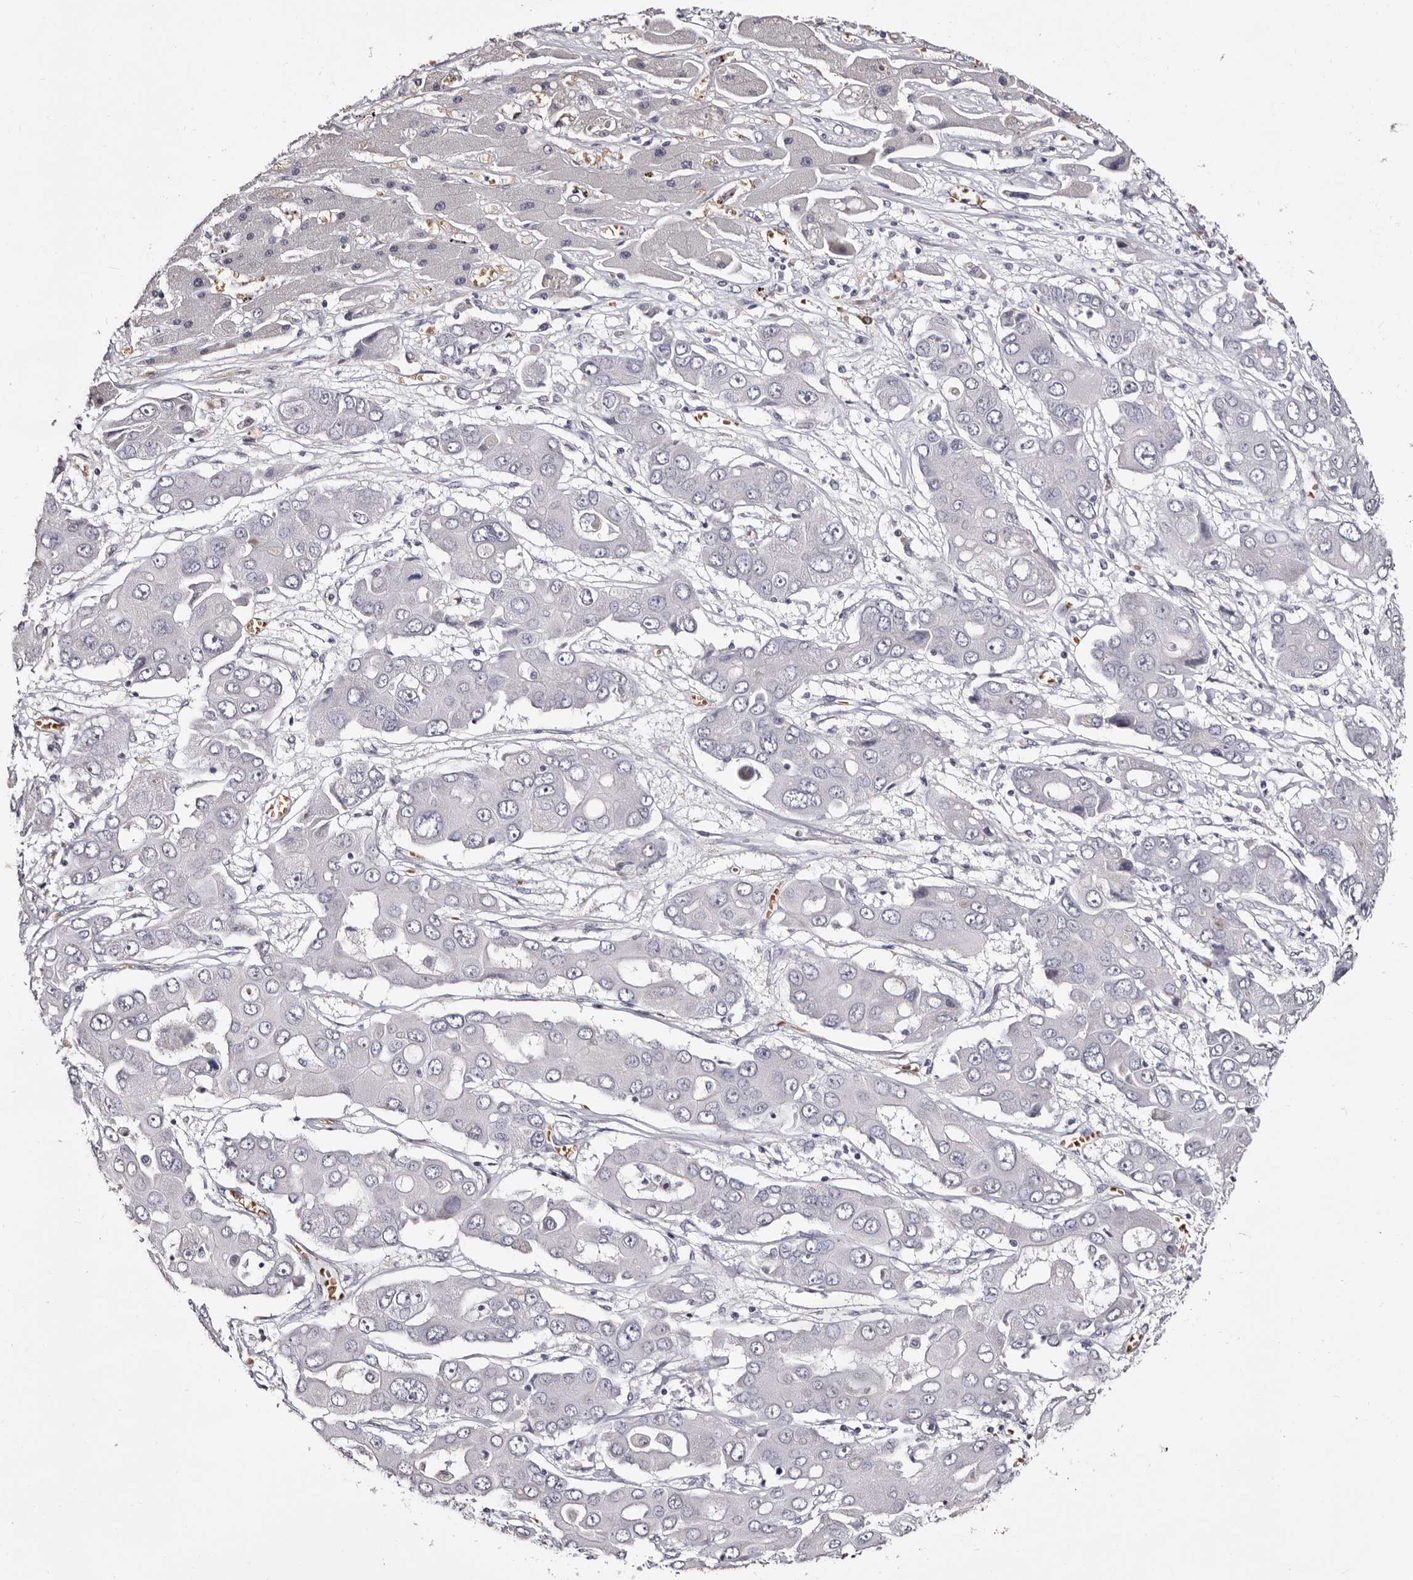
{"staining": {"intensity": "negative", "quantity": "none", "location": "none"}, "tissue": "liver cancer", "cell_type": "Tumor cells", "image_type": "cancer", "snomed": [{"axis": "morphology", "description": "Cholangiocarcinoma"}, {"axis": "topography", "description": "Liver"}], "caption": "The immunohistochemistry (IHC) histopathology image has no significant expression in tumor cells of liver cancer (cholangiocarcinoma) tissue.", "gene": "BPGM", "patient": {"sex": "male", "age": 67}}